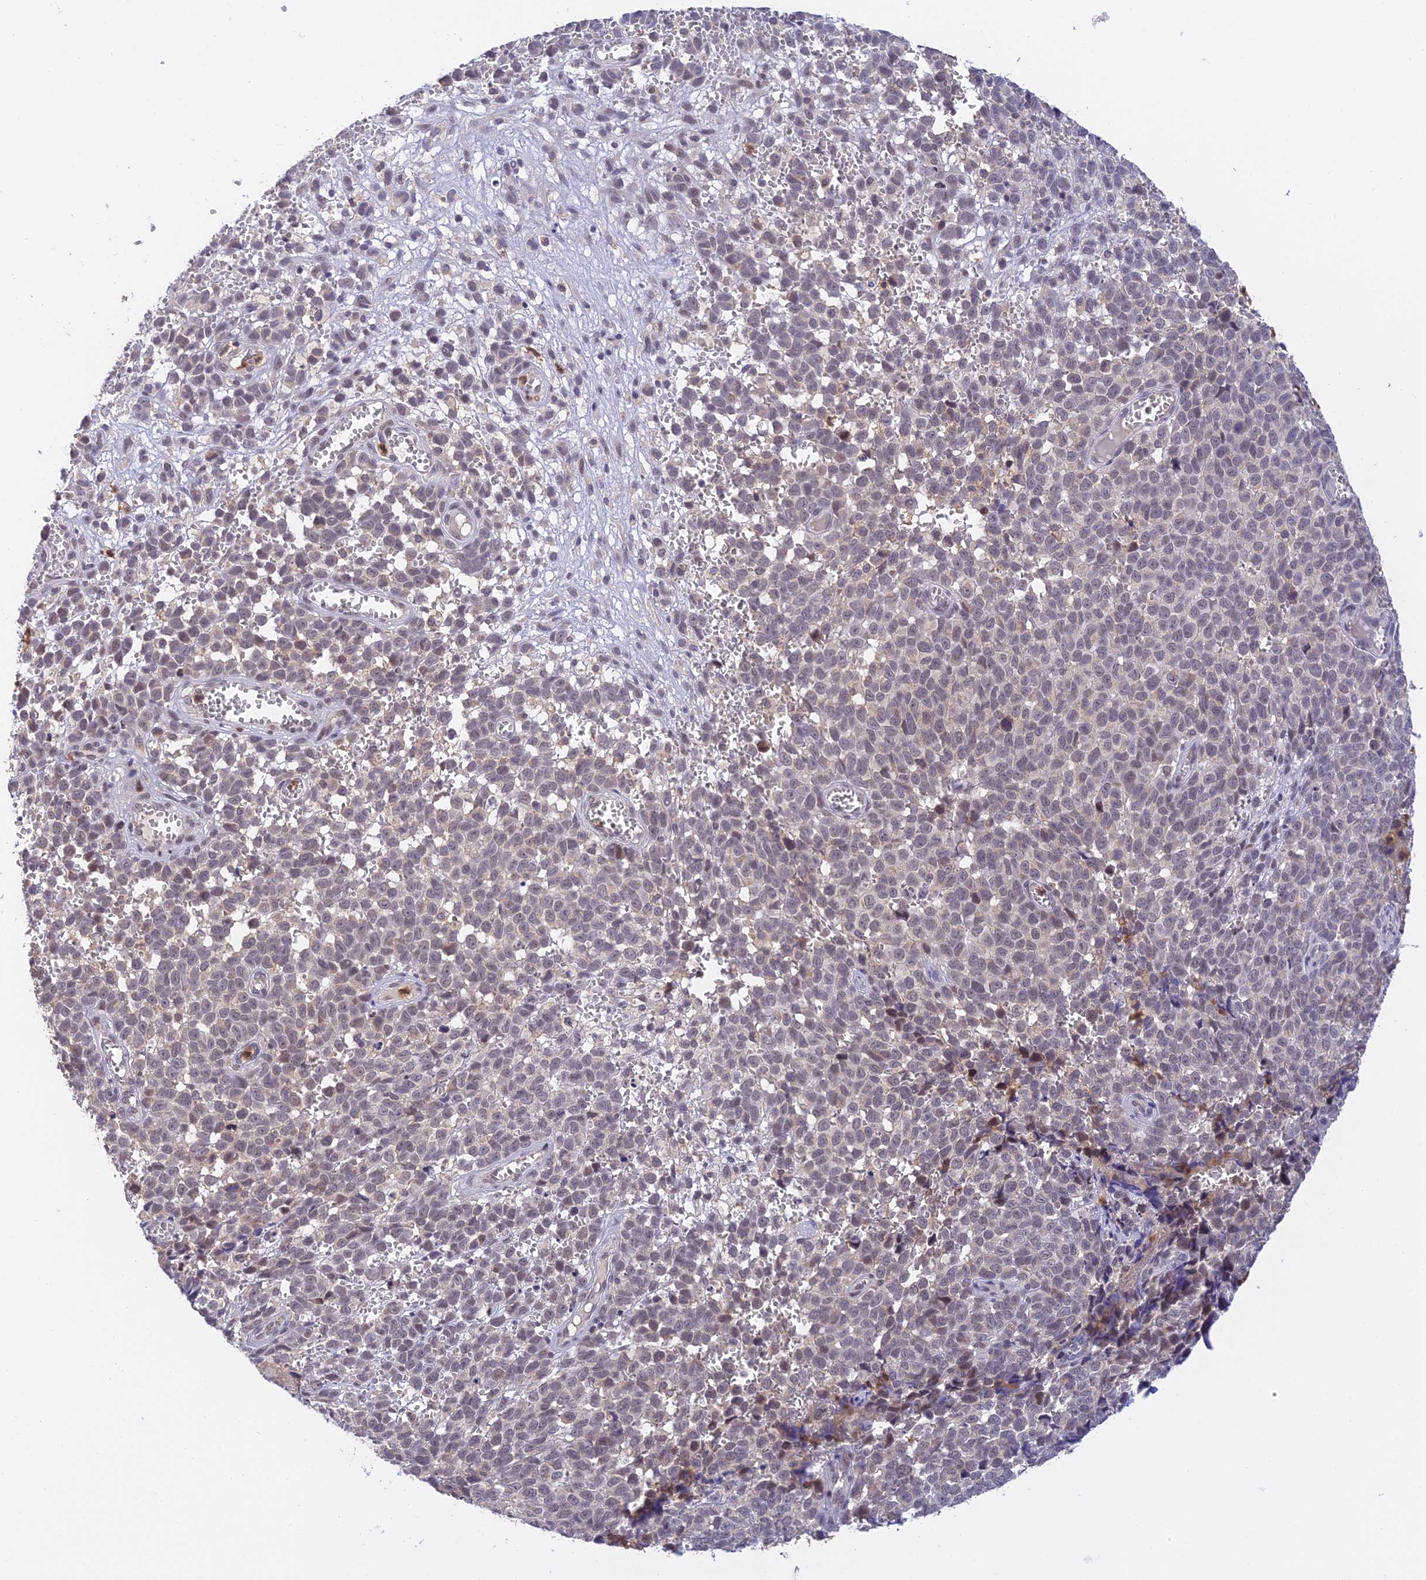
{"staining": {"intensity": "negative", "quantity": "none", "location": "none"}, "tissue": "melanoma", "cell_type": "Tumor cells", "image_type": "cancer", "snomed": [{"axis": "morphology", "description": "Malignant melanoma, NOS"}, {"axis": "topography", "description": "Nose, NOS"}], "caption": "Tumor cells show no significant expression in melanoma.", "gene": "PEX16", "patient": {"sex": "female", "age": 48}}